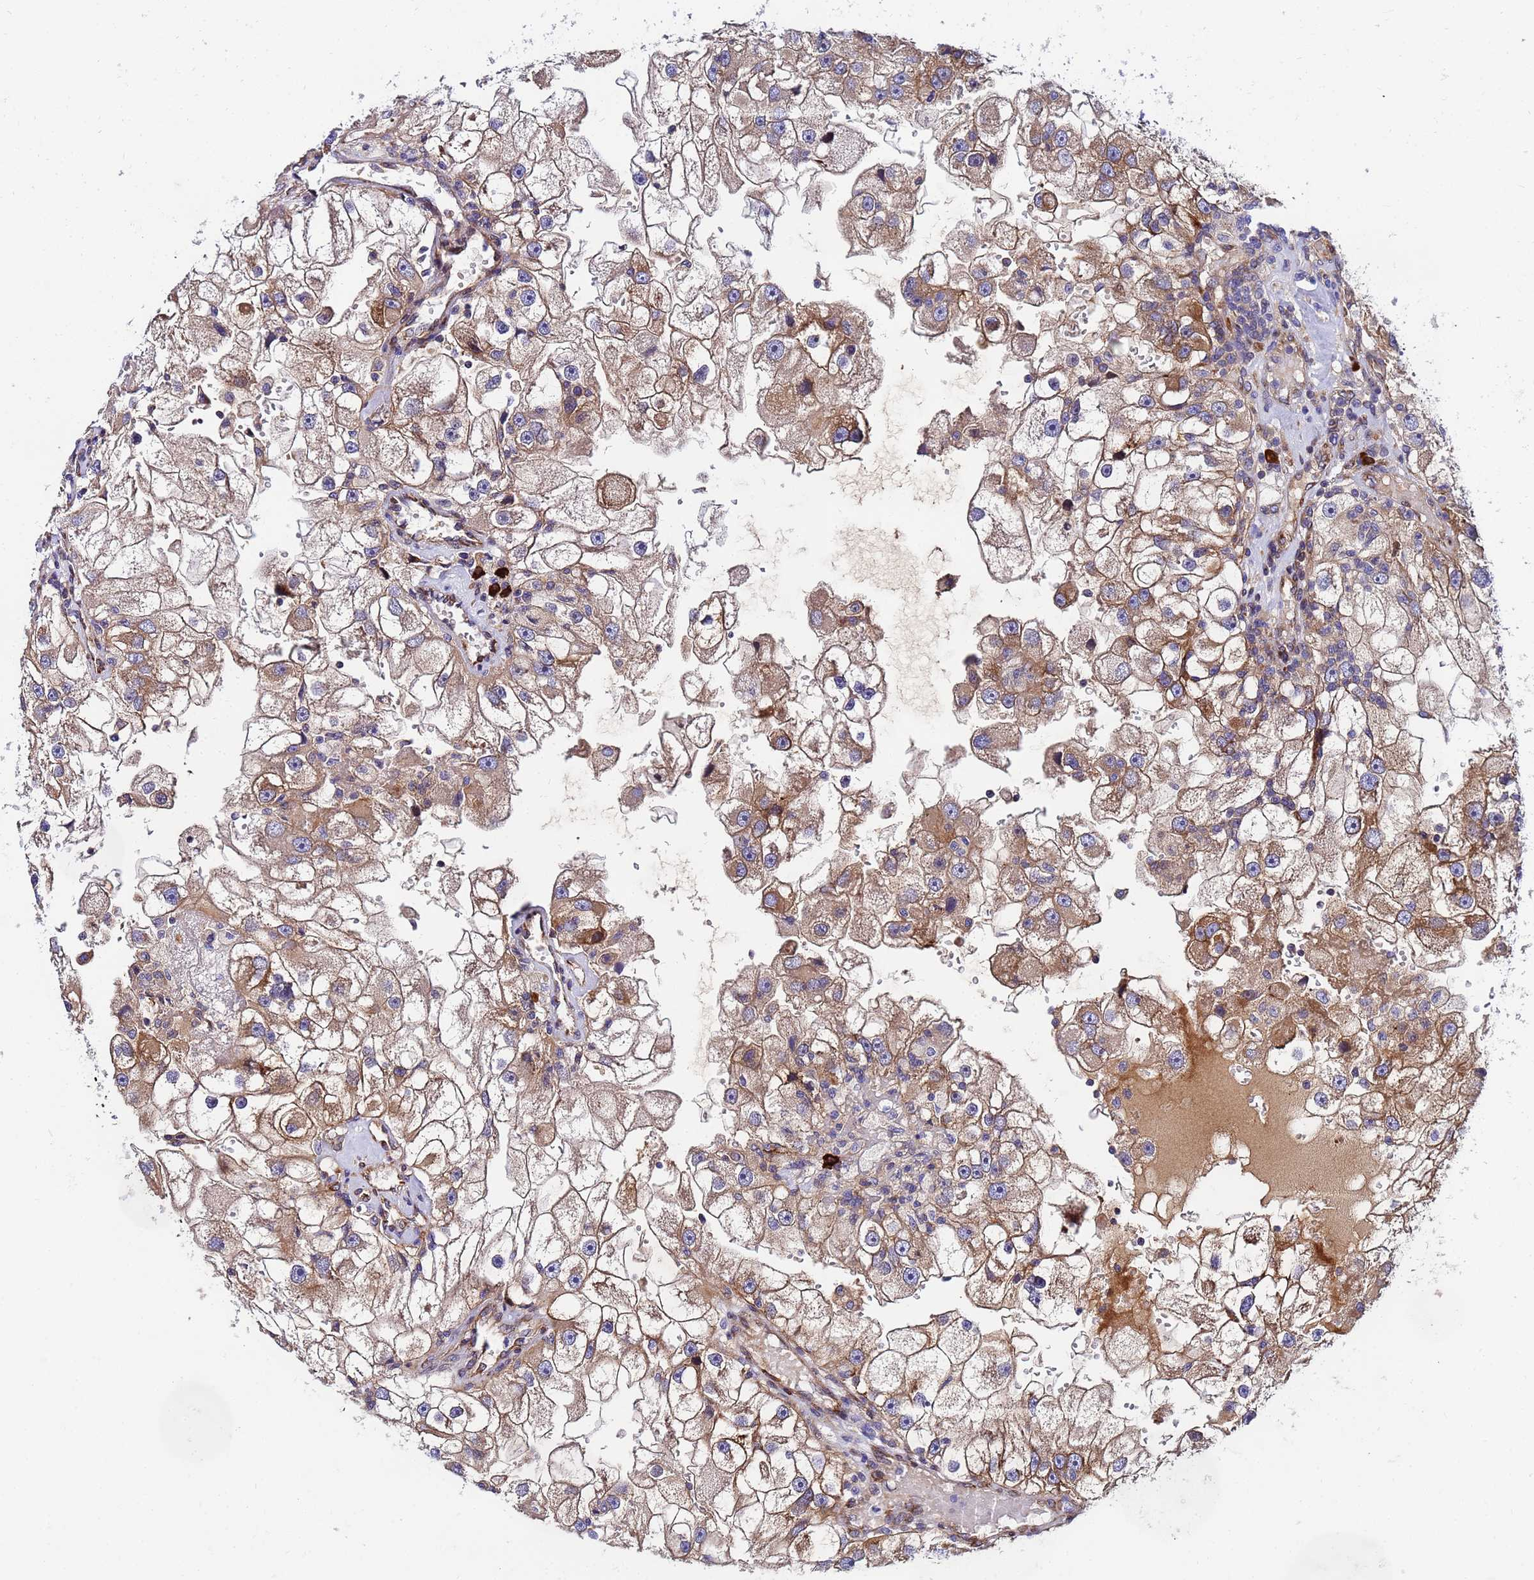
{"staining": {"intensity": "moderate", "quantity": ">75%", "location": "cytoplasmic/membranous"}, "tissue": "renal cancer", "cell_type": "Tumor cells", "image_type": "cancer", "snomed": [{"axis": "morphology", "description": "Adenocarcinoma, NOS"}, {"axis": "topography", "description": "Kidney"}], "caption": "Immunohistochemistry histopathology image of neoplastic tissue: renal cancer stained using IHC shows medium levels of moderate protein expression localized specifically in the cytoplasmic/membranous of tumor cells, appearing as a cytoplasmic/membranous brown color.", "gene": "POM121", "patient": {"sex": "male", "age": 63}}